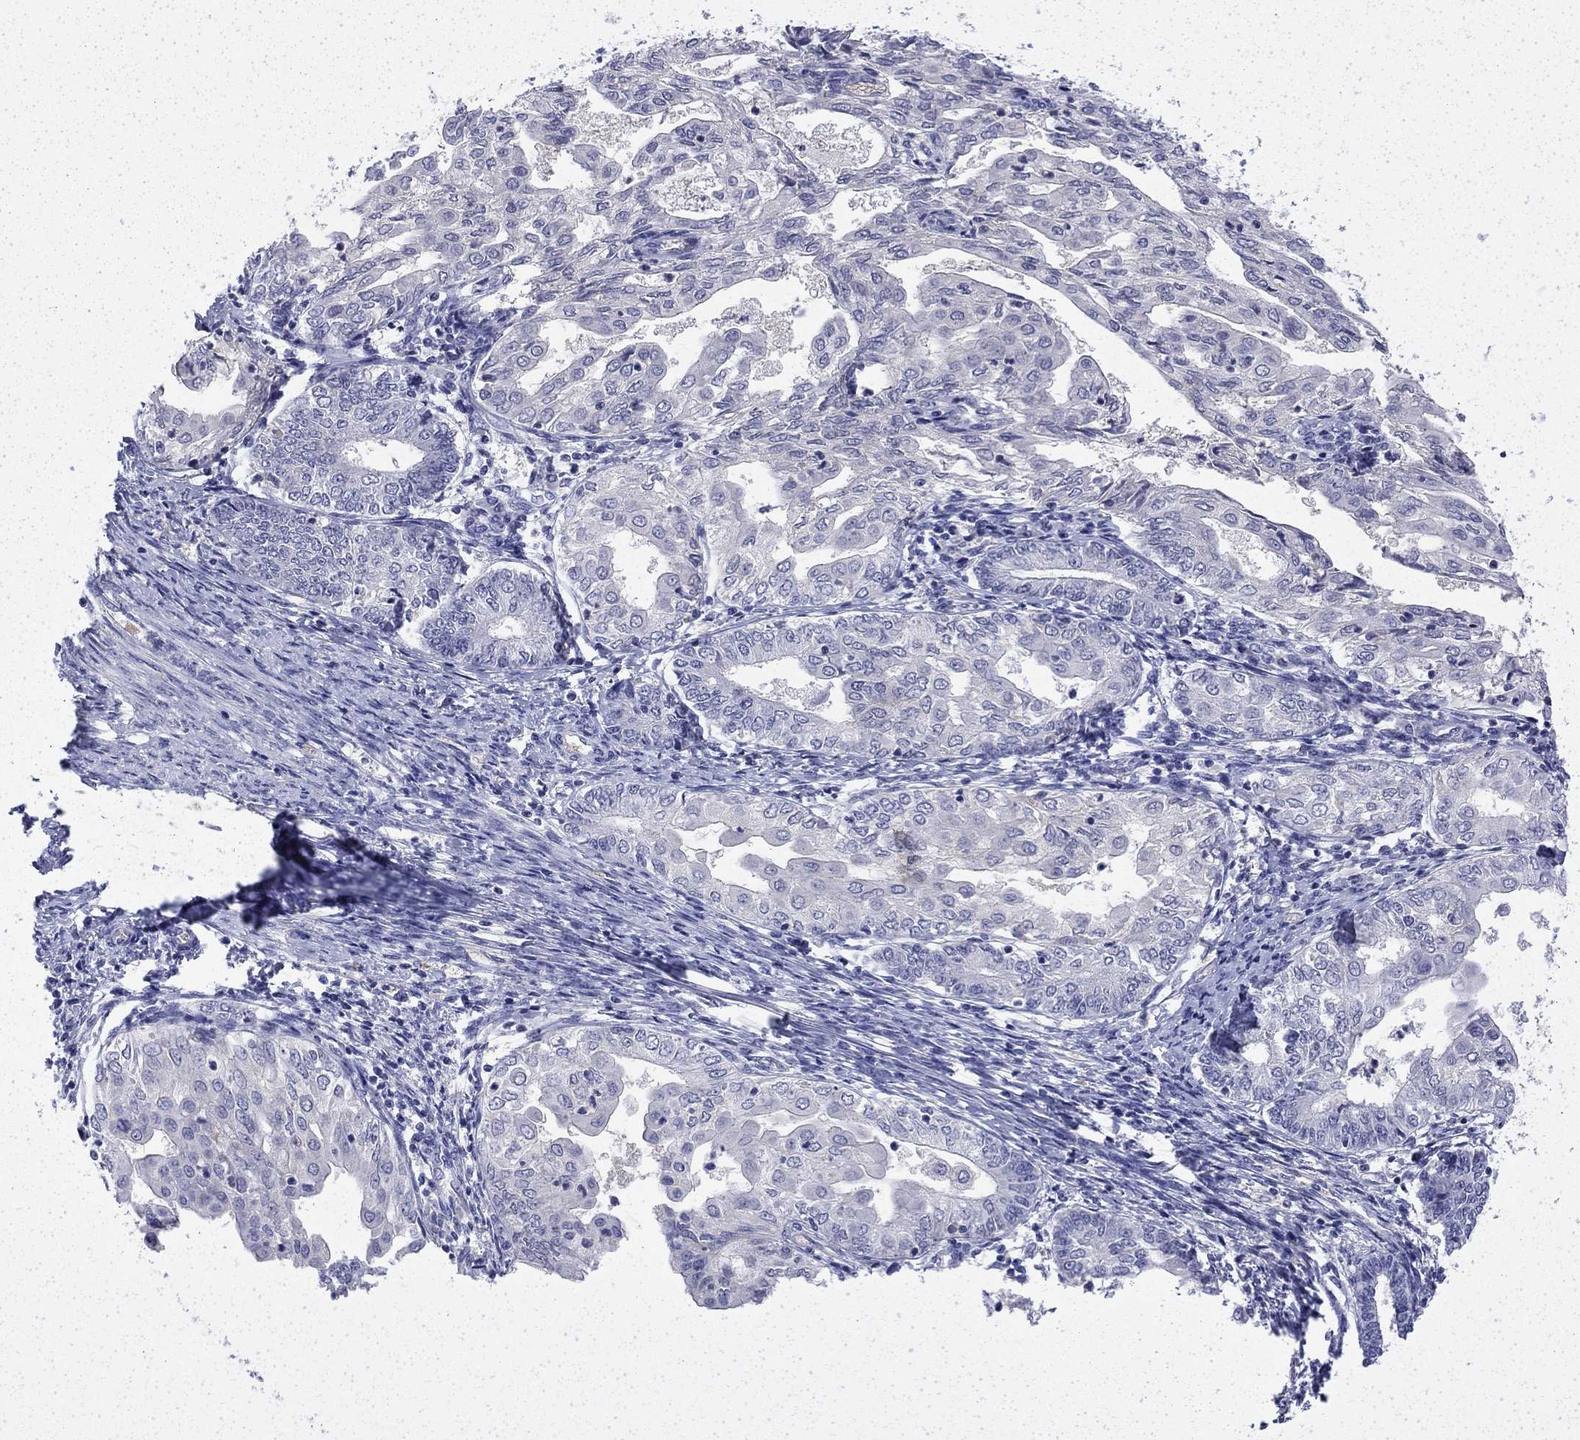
{"staining": {"intensity": "negative", "quantity": "none", "location": "none"}, "tissue": "endometrial cancer", "cell_type": "Tumor cells", "image_type": "cancer", "snomed": [{"axis": "morphology", "description": "Adenocarcinoma, NOS"}, {"axis": "topography", "description": "Endometrium"}], "caption": "Immunohistochemistry (IHC) of human endometrial adenocarcinoma reveals no positivity in tumor cells.", "gene": "ENPP6", "patient": {"sex": "female", "age": 68}}